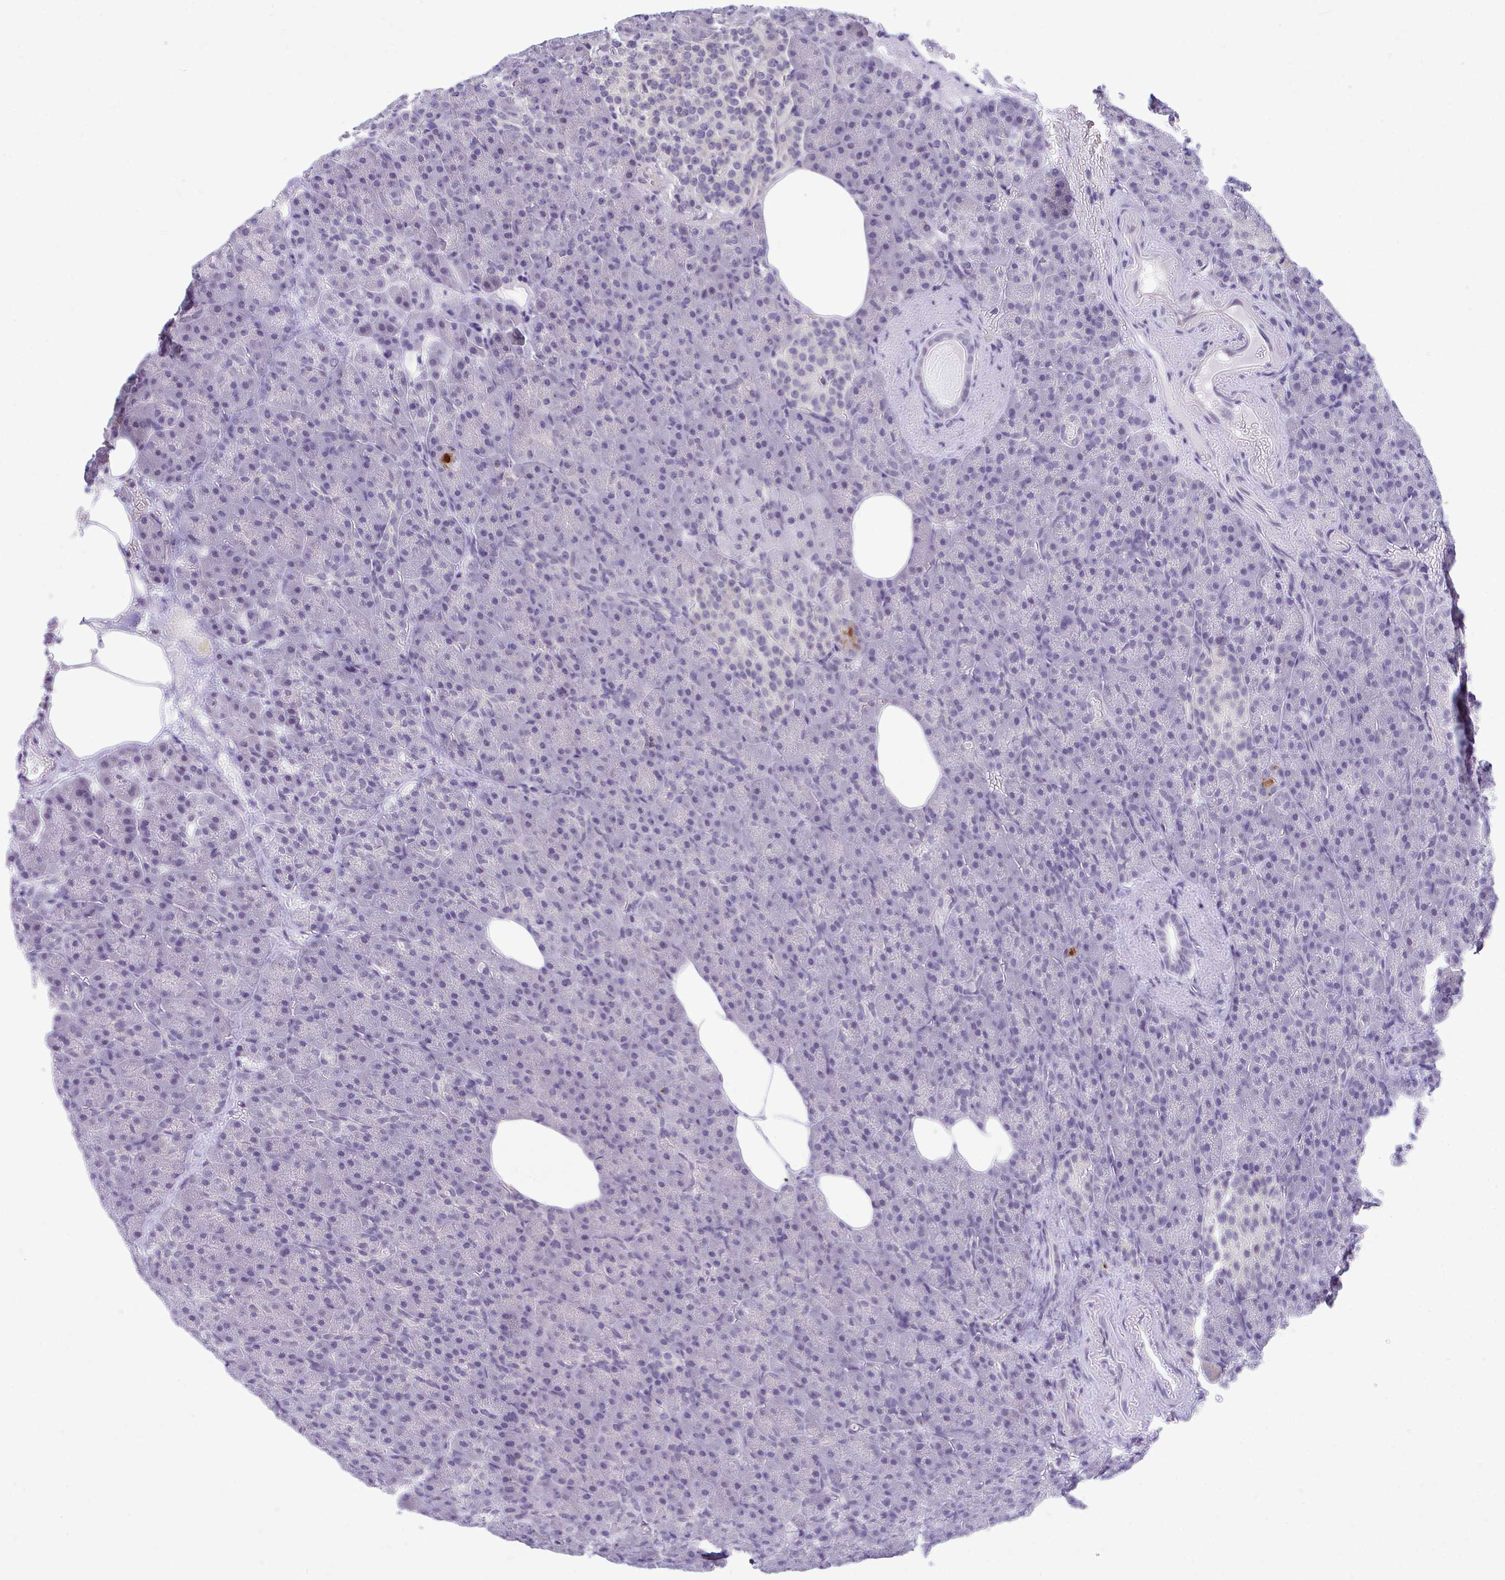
{"staining": {"intensity": "negative", "quantity": "none", "location": "none"}, "tissue": "pancreas", "cell_type": "Exocrine glandular cells", "image_type": "normal", "snomed": [{"axis": "morphology", "description": "Normal tissue, NOS"}, {"axis": "topography", "description": "Pancreas"}], "caption": "IHC image of benign pancreas stained for a protein (brown), which displays no positivity in exocrine glandular cells. Brightfield microscopy of IHC stained with DAB (brown) and hematoxylin (blue), captured at high magnification.", "gene": "PIGK", "patient": {"sex": "female", "age": 74}}